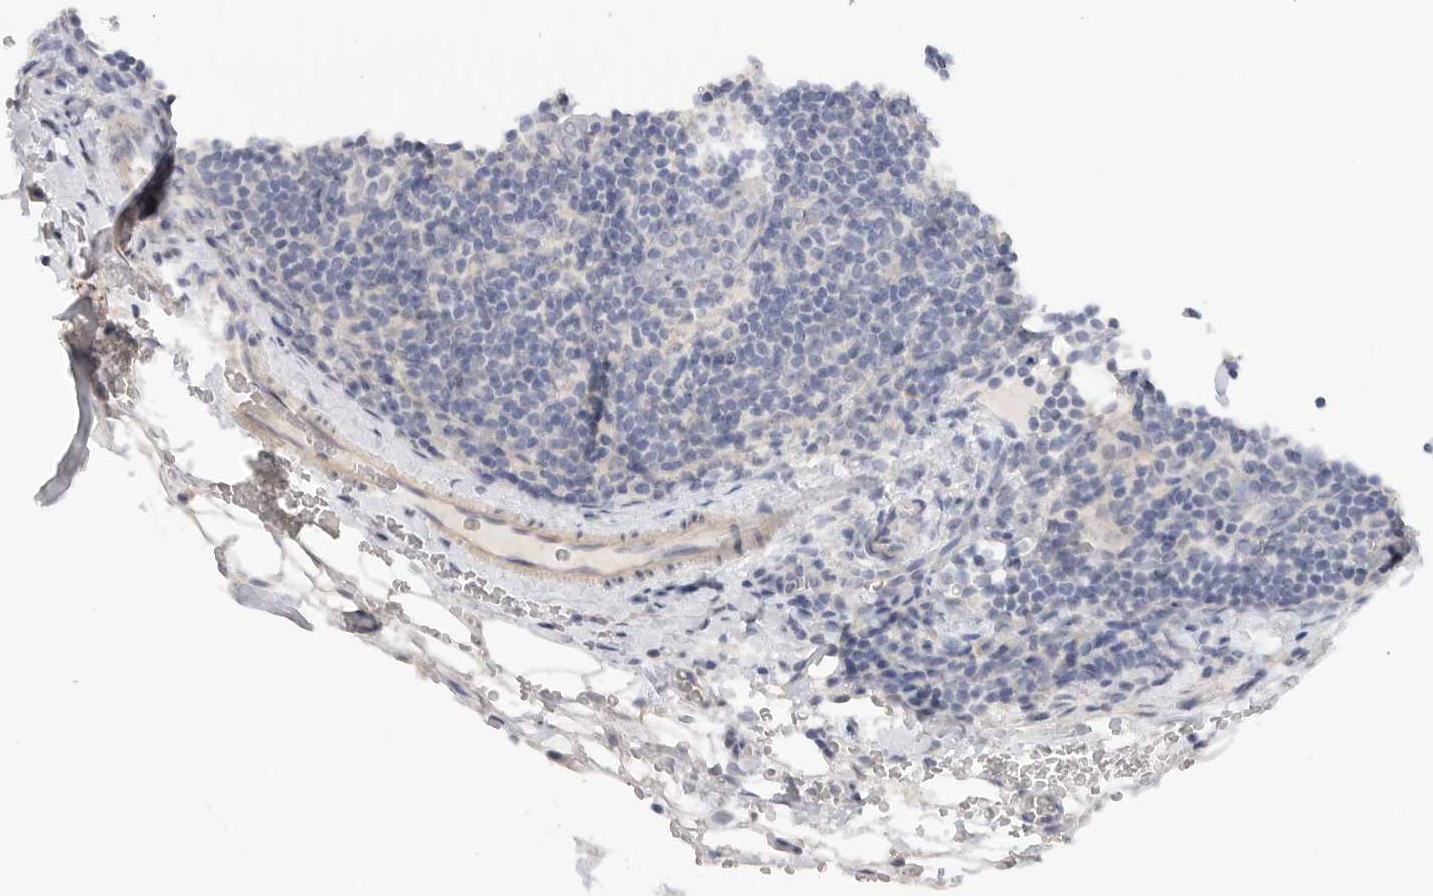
{"staining": {"intensity": "negative", "quantity": "none", "location": "none"}, "tissue": "lymphoma", "cell_type": "Tumor cells", "image_type": "cancer", "snomed": [{"axis": "morphology", "description": "Hodgkin's disease, NOS"}, {"axis": "topography", "description": "Lymph node"}], "caption": "An image of lymphoma stained for a protein demonstrates no brown staining in tumor cells.", "gene": "FBN2", "patient": {"sex": "female", "age": 57}}